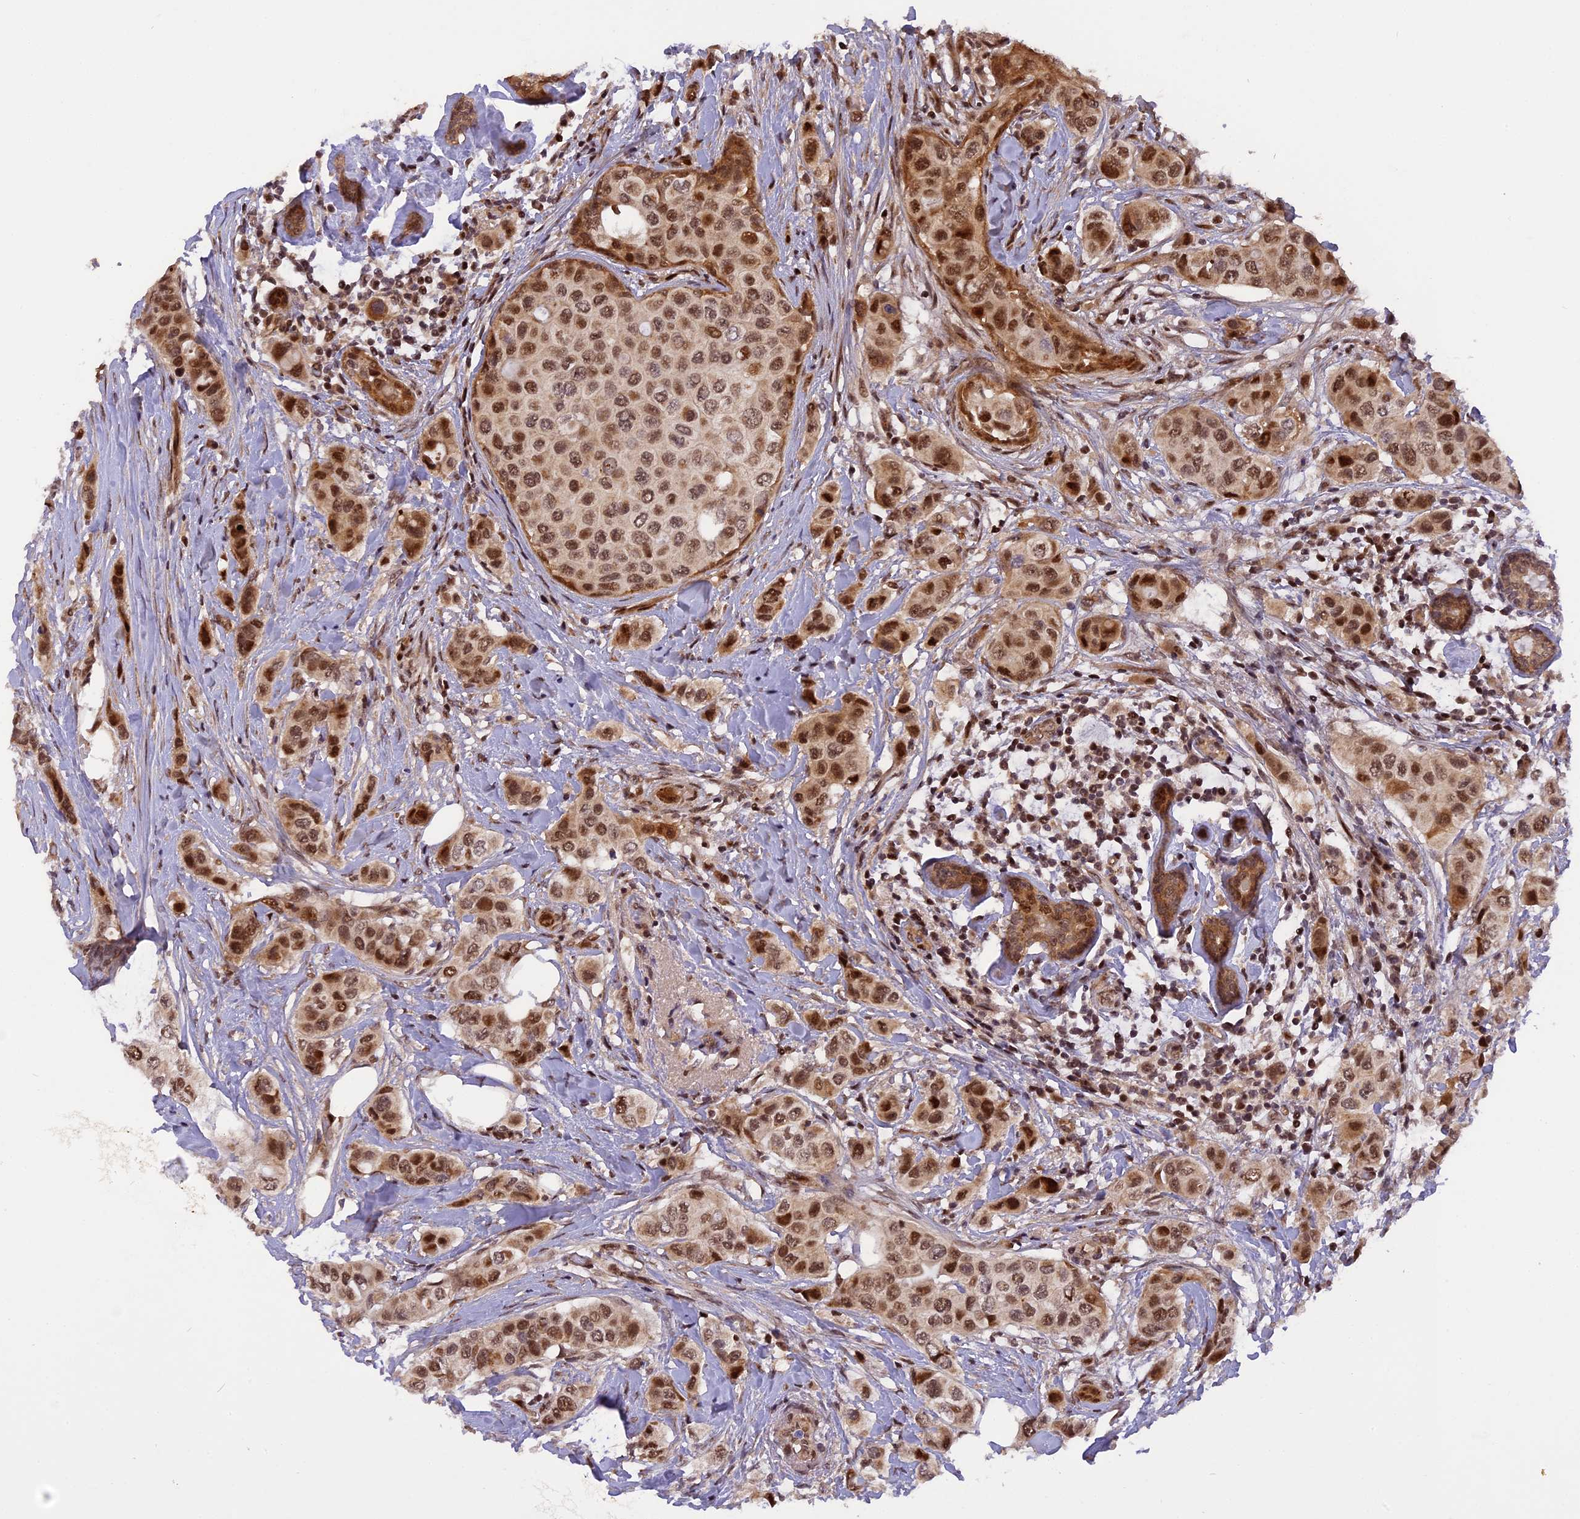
{"staining": {"intensity": "moderate", "quantity": ">75%", "location": "nuclear"}, "tissue": "breast cancer", "cell_type": "Tumor cells", "image_type": "cancer", "snomed": [{"axis": "morphology", "description": "Lobular carcinoma"}, {"axis": "topography", "description": "Breast"}], "caption": "Immunohistochemistry (IHC) histopathology image of neoplastic tissue: human breast cancer stained using immunohistochemistry (IHC) reveals medium levels of moderate protein expression localized specifically in the nuclear of tumor cells, appearing as a nuclear brown color.", "gene": "MICALL1", "patient": {"sex": "female", "age": 51}}